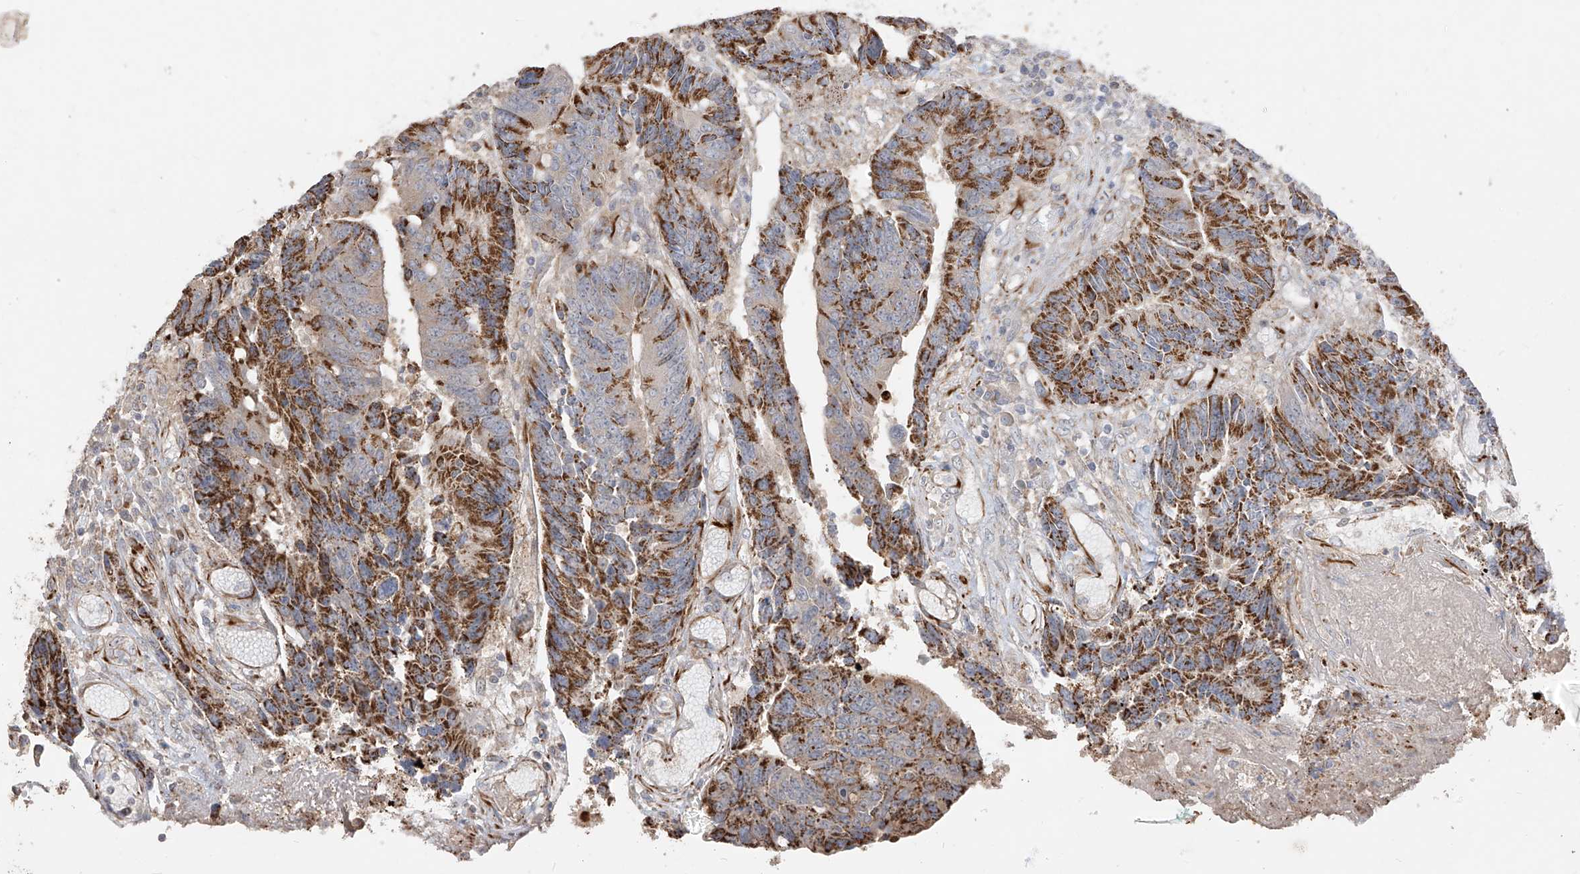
{"staining": {"intensity": "moderate", "quantity": ">75%", "location": "cytoplasmic/membranous"}, "tissue": "colorectal cancer", "cell_type": "Tumor cells", "image_type": "cancer", "snomed": [{"axis": "morphology", "description": "Adenocarcinoma, NOS"}, {"axis": "topography", "description": "Rectum"}], "caption": "The immunohistochemical stain shows moderate cytoplasmic/membranous positivity in tumor cells of adenocarcinoma (colorectal) tissue.", "gene": "DCDC2", "patient": {"sex": "male", "age": 84}}